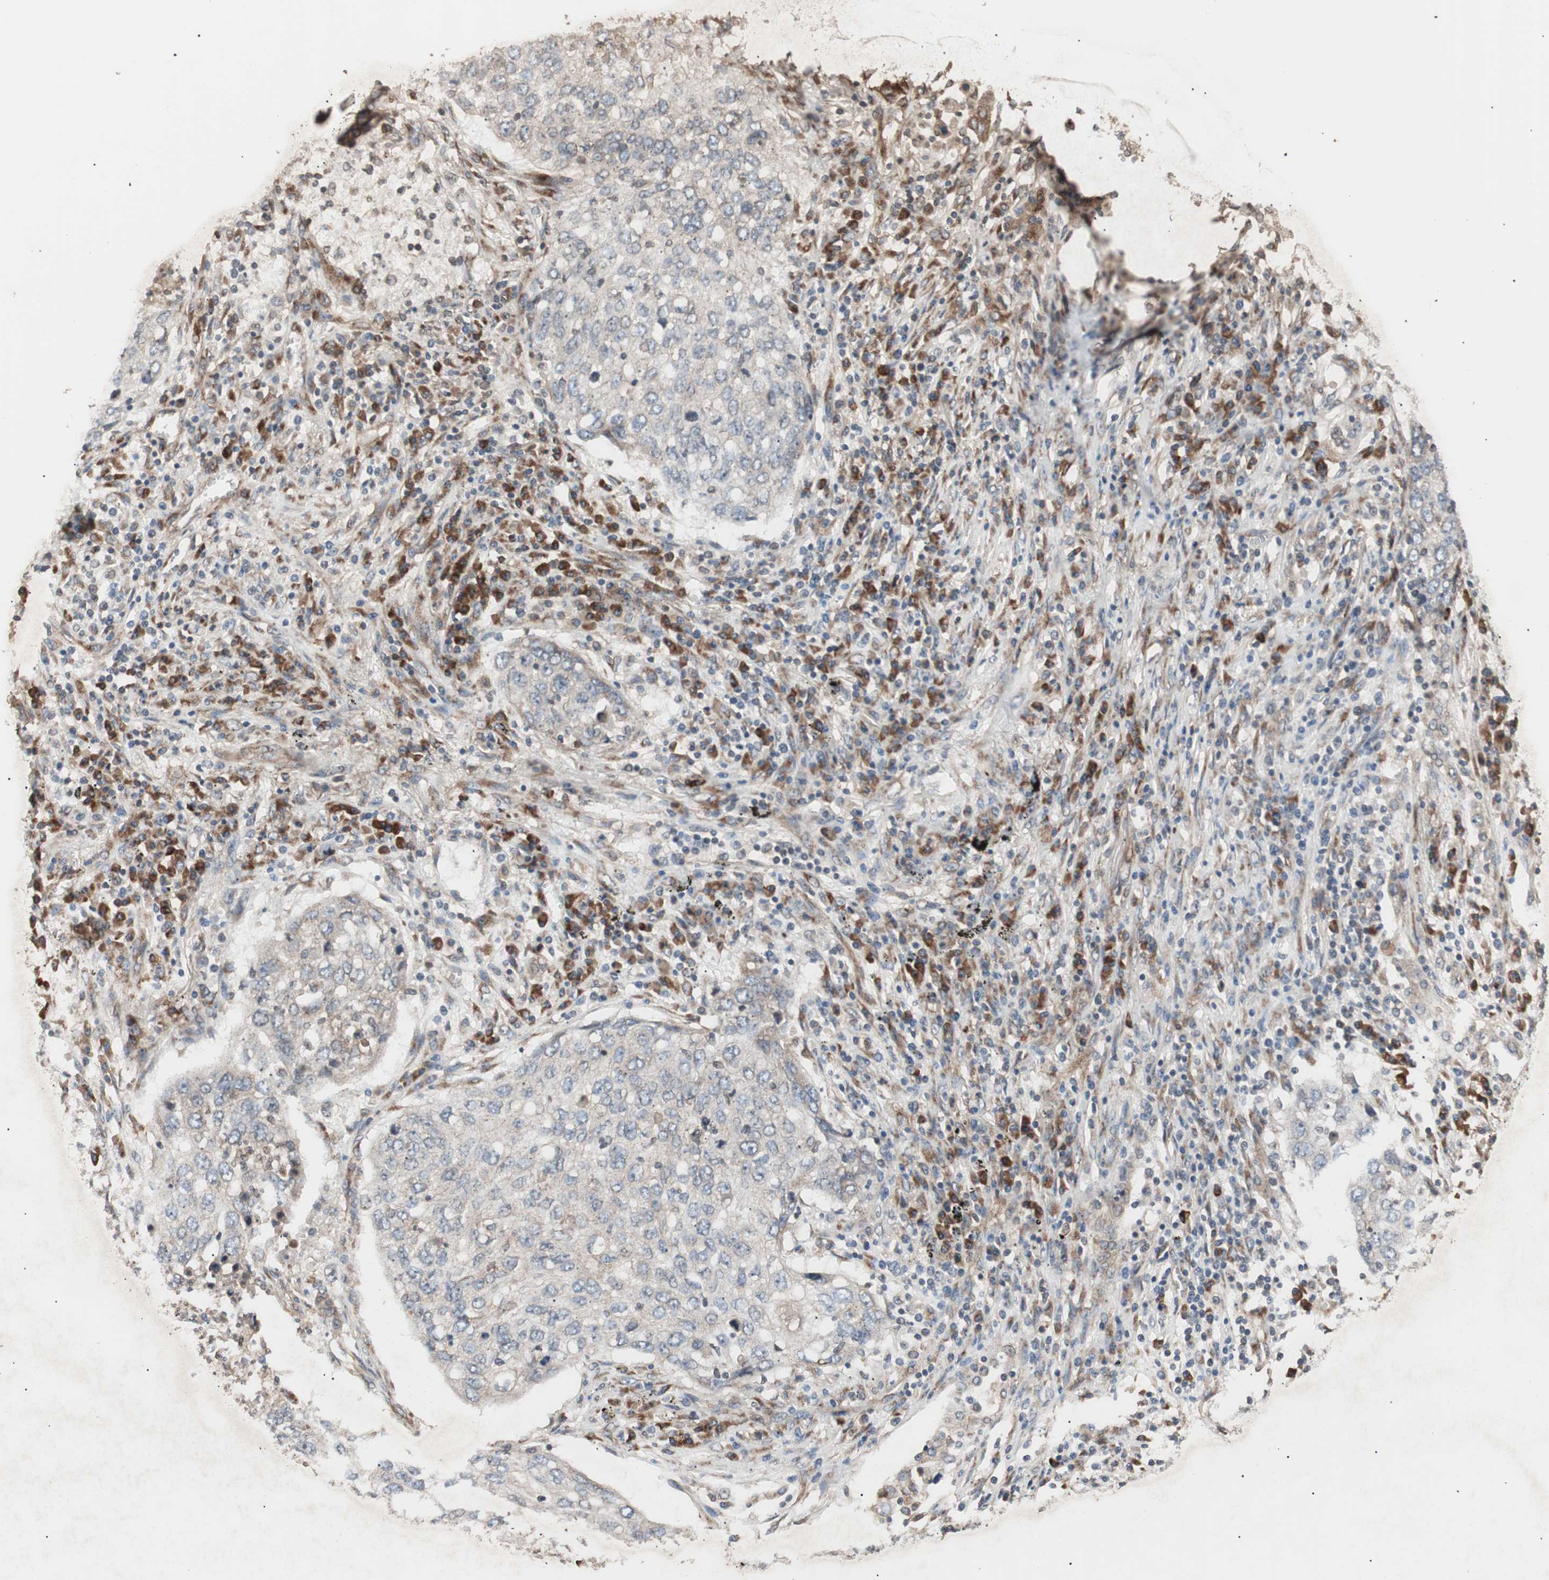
{"staining": {"intensity": "moderate", "quantity": "<25%", "location": "cytoplasmic/membranous"}, "tissue": "lung cancer", "cell_type": "Tumor cells", "image_type": "cancer", "snomed": [{"axis": "morphology", "description": "Squamous cell carcinoma, NOS"}, {"axis": "topography", "description": "Lung"}], "caption": "This is an image of immunohistochemistry staining of lung squamous cell carcinoma, which shows moderate positivity in the cytoplasmic/membranous of tumor cells.", "gene": "LZTS1", "patient": {"sex": "female", "age": 63}}